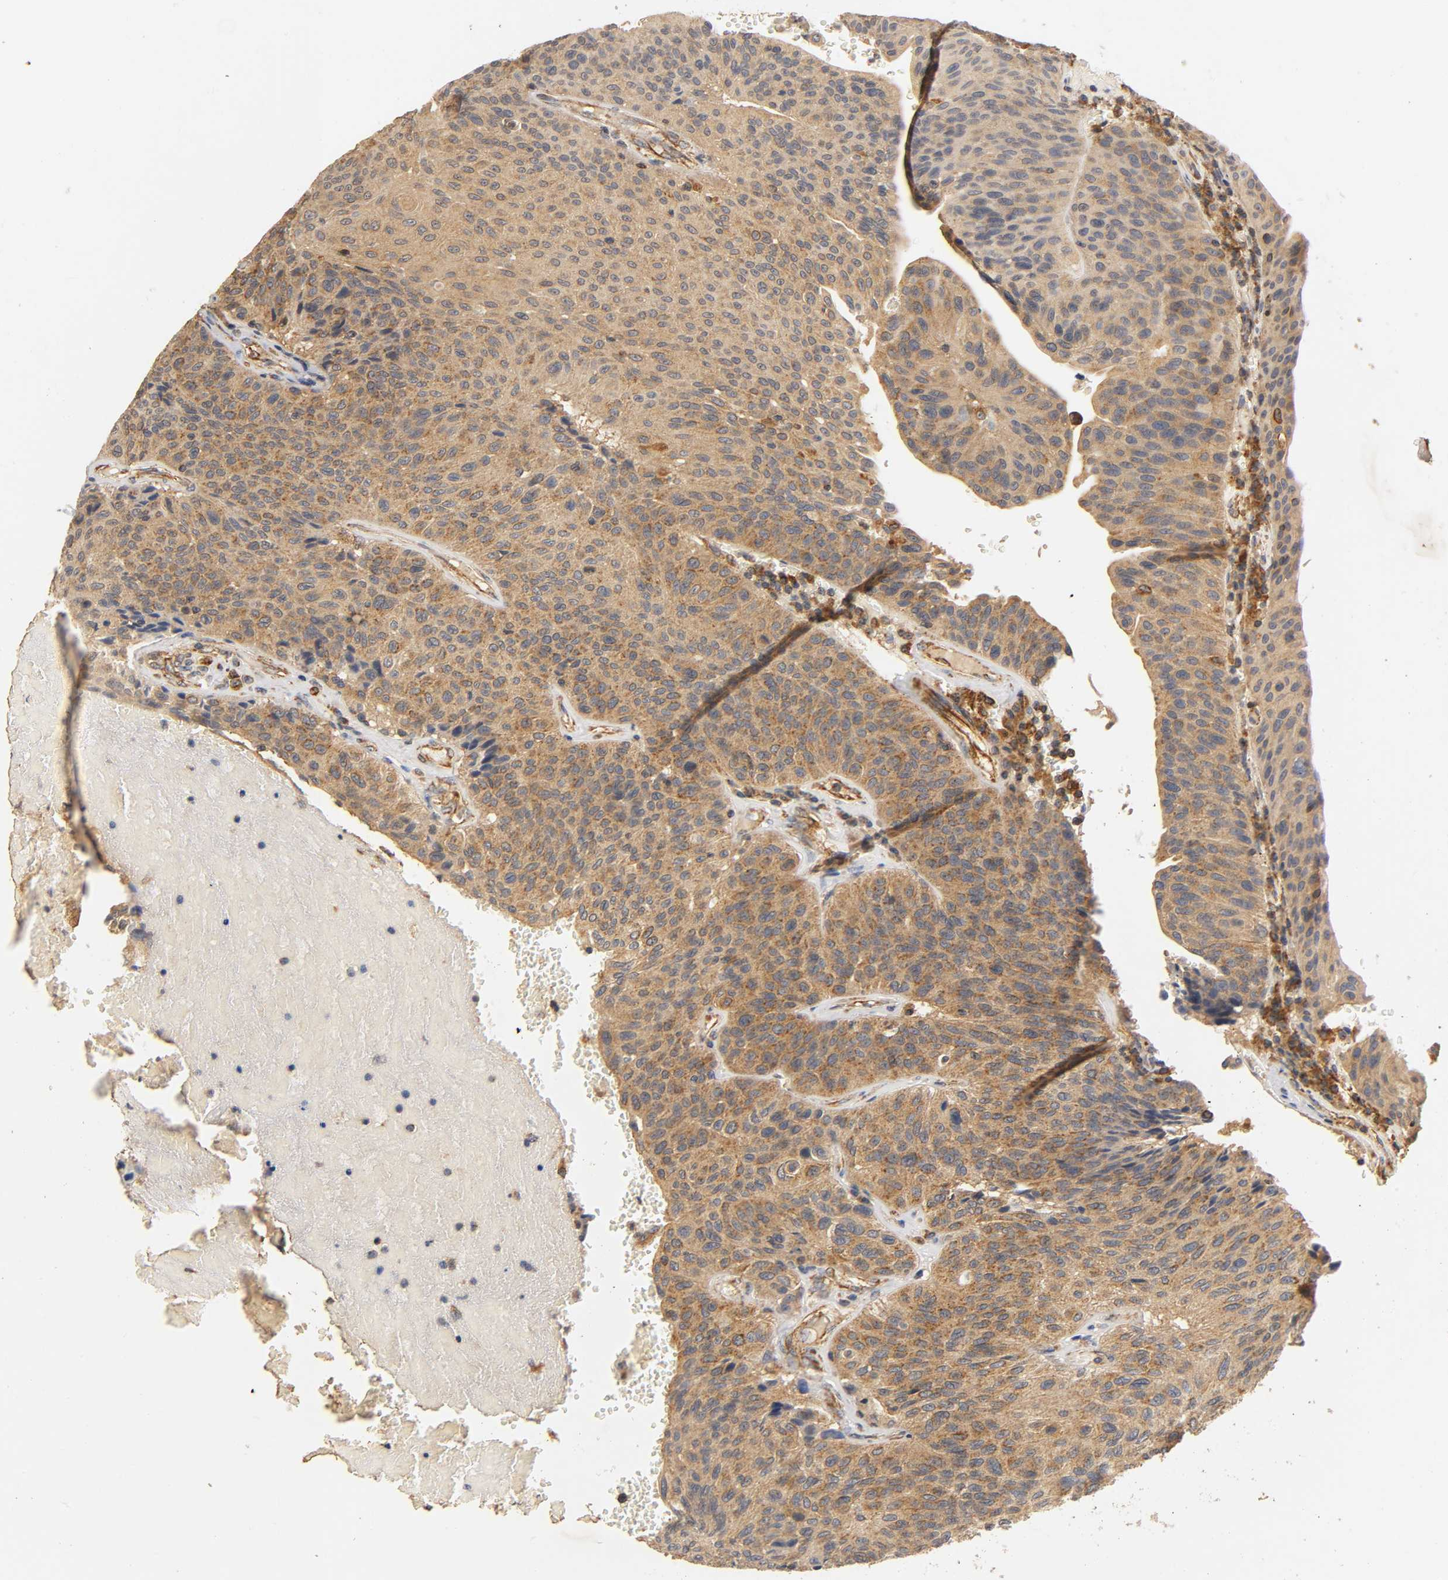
{"staining": {"intensity": "strong", "quantity": ">75%", "location": "cytoplasmic/membranous"}, "tissue": "urothelial cancer", "cell_type": "Tumor cells", "image_type": "cancer", "snomed": [{"axis": "morphology", "description": "Urothelial carcinoma, High grade"}, {"axis": "topography", "description": "Urinary bladder"}], "caption": "Urothelial cancer stained with a brown dye shows strong cytoplasmic/membranous positive expression in about >75% of tumor cells.", "gene": "SCAP", "patient": {"sex": "male", "age": 66}}